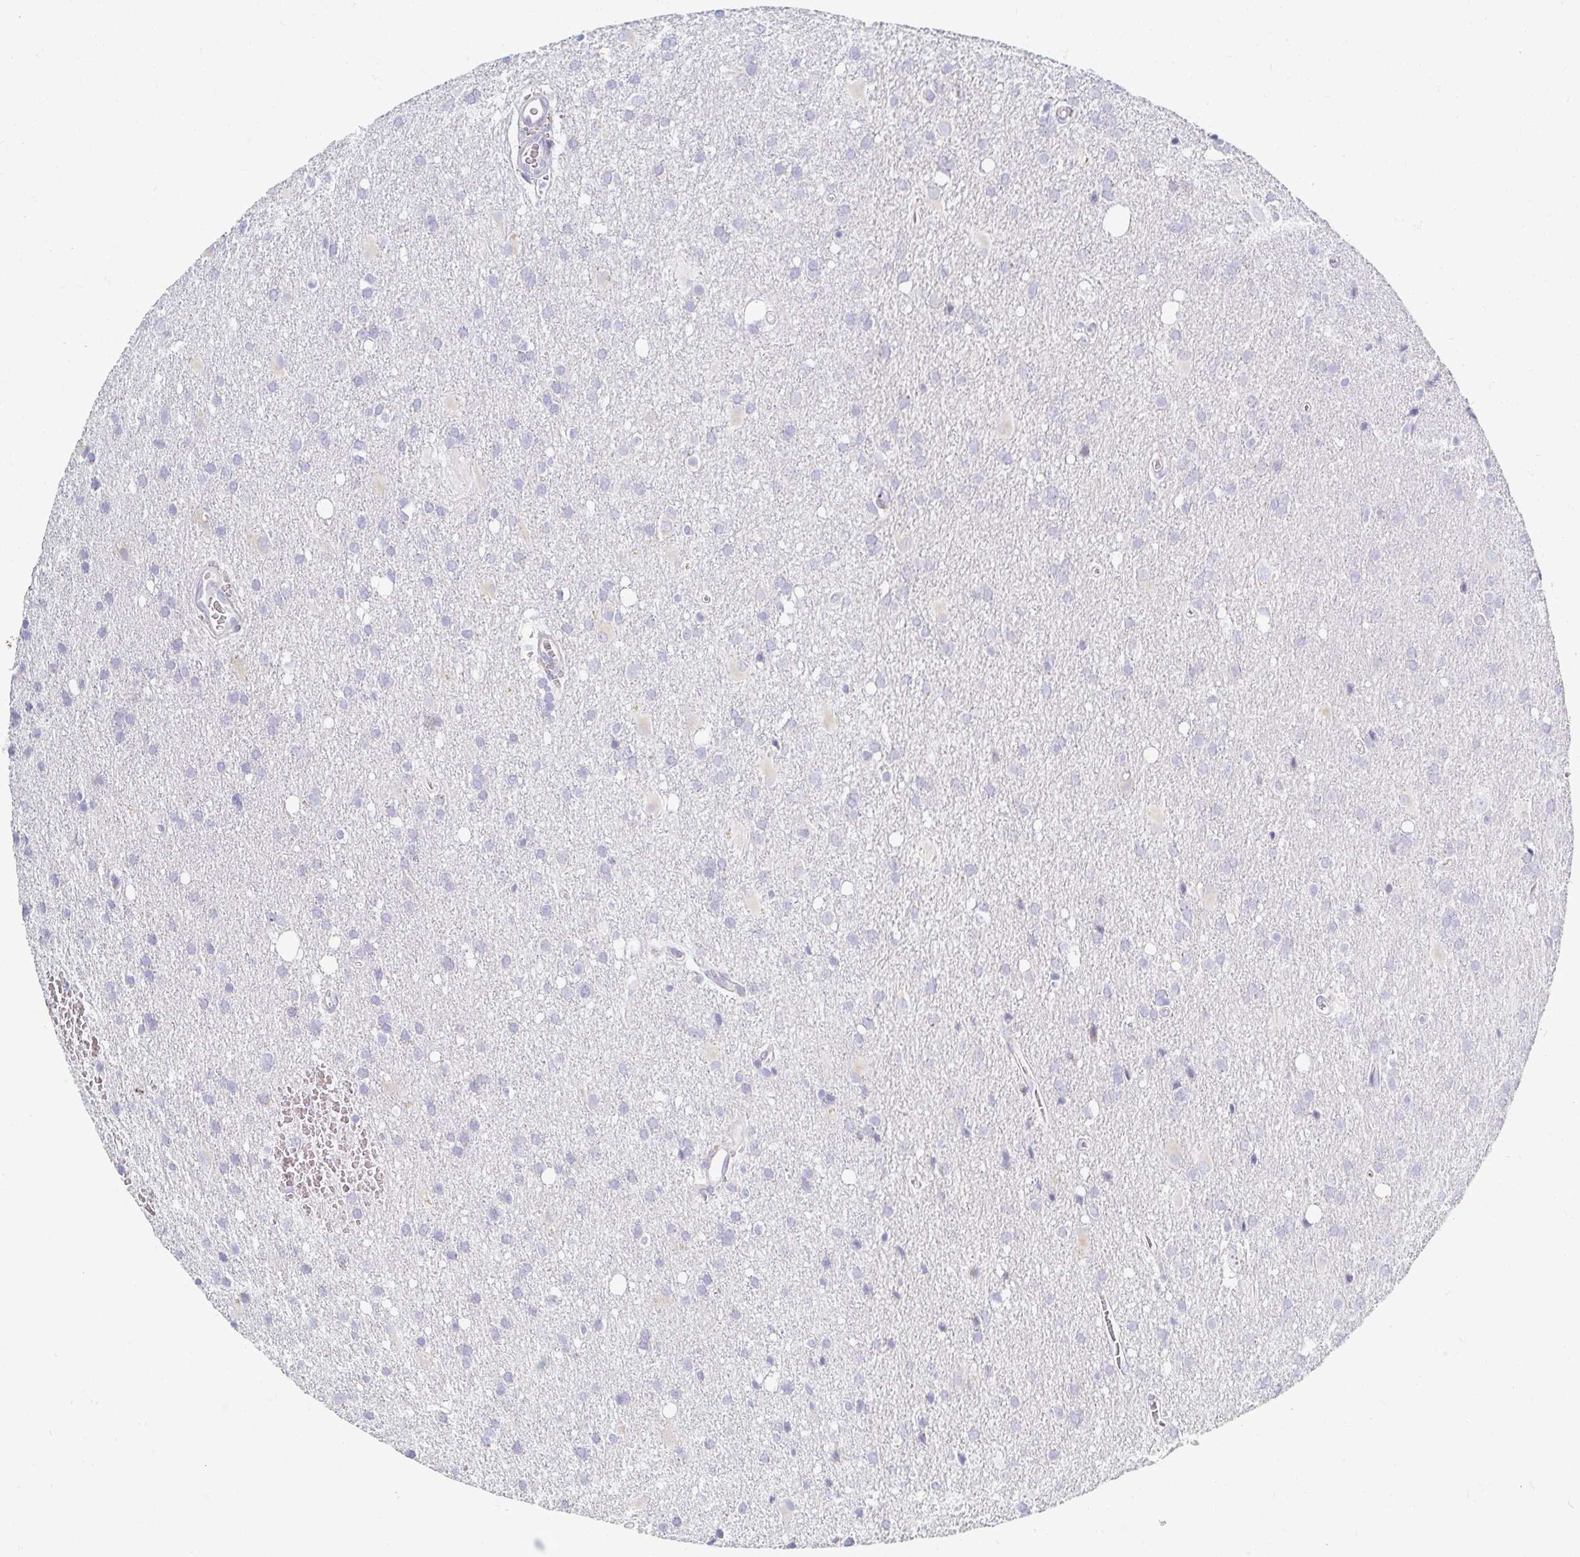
{"staining": {"intensity": "negative", "quantity": "none", "location": "none"}, "tissue": "glioma", "cell_type": "Tumor cells", "image_type": "cancer", "snomed": [{"axis": "morphology", "description": "Glioma, malignant, Low grade"}, {"axis": "topography", "description": "Brain"}], "caption": "A histopathology image of glioma stained for a protein exhibits no brown staining in tumor cells. (DAB immunohistochemistry with hematoxylin counter stain).", "gene": "MYLK2", "patient": {"sex": "male", "age": 66}}